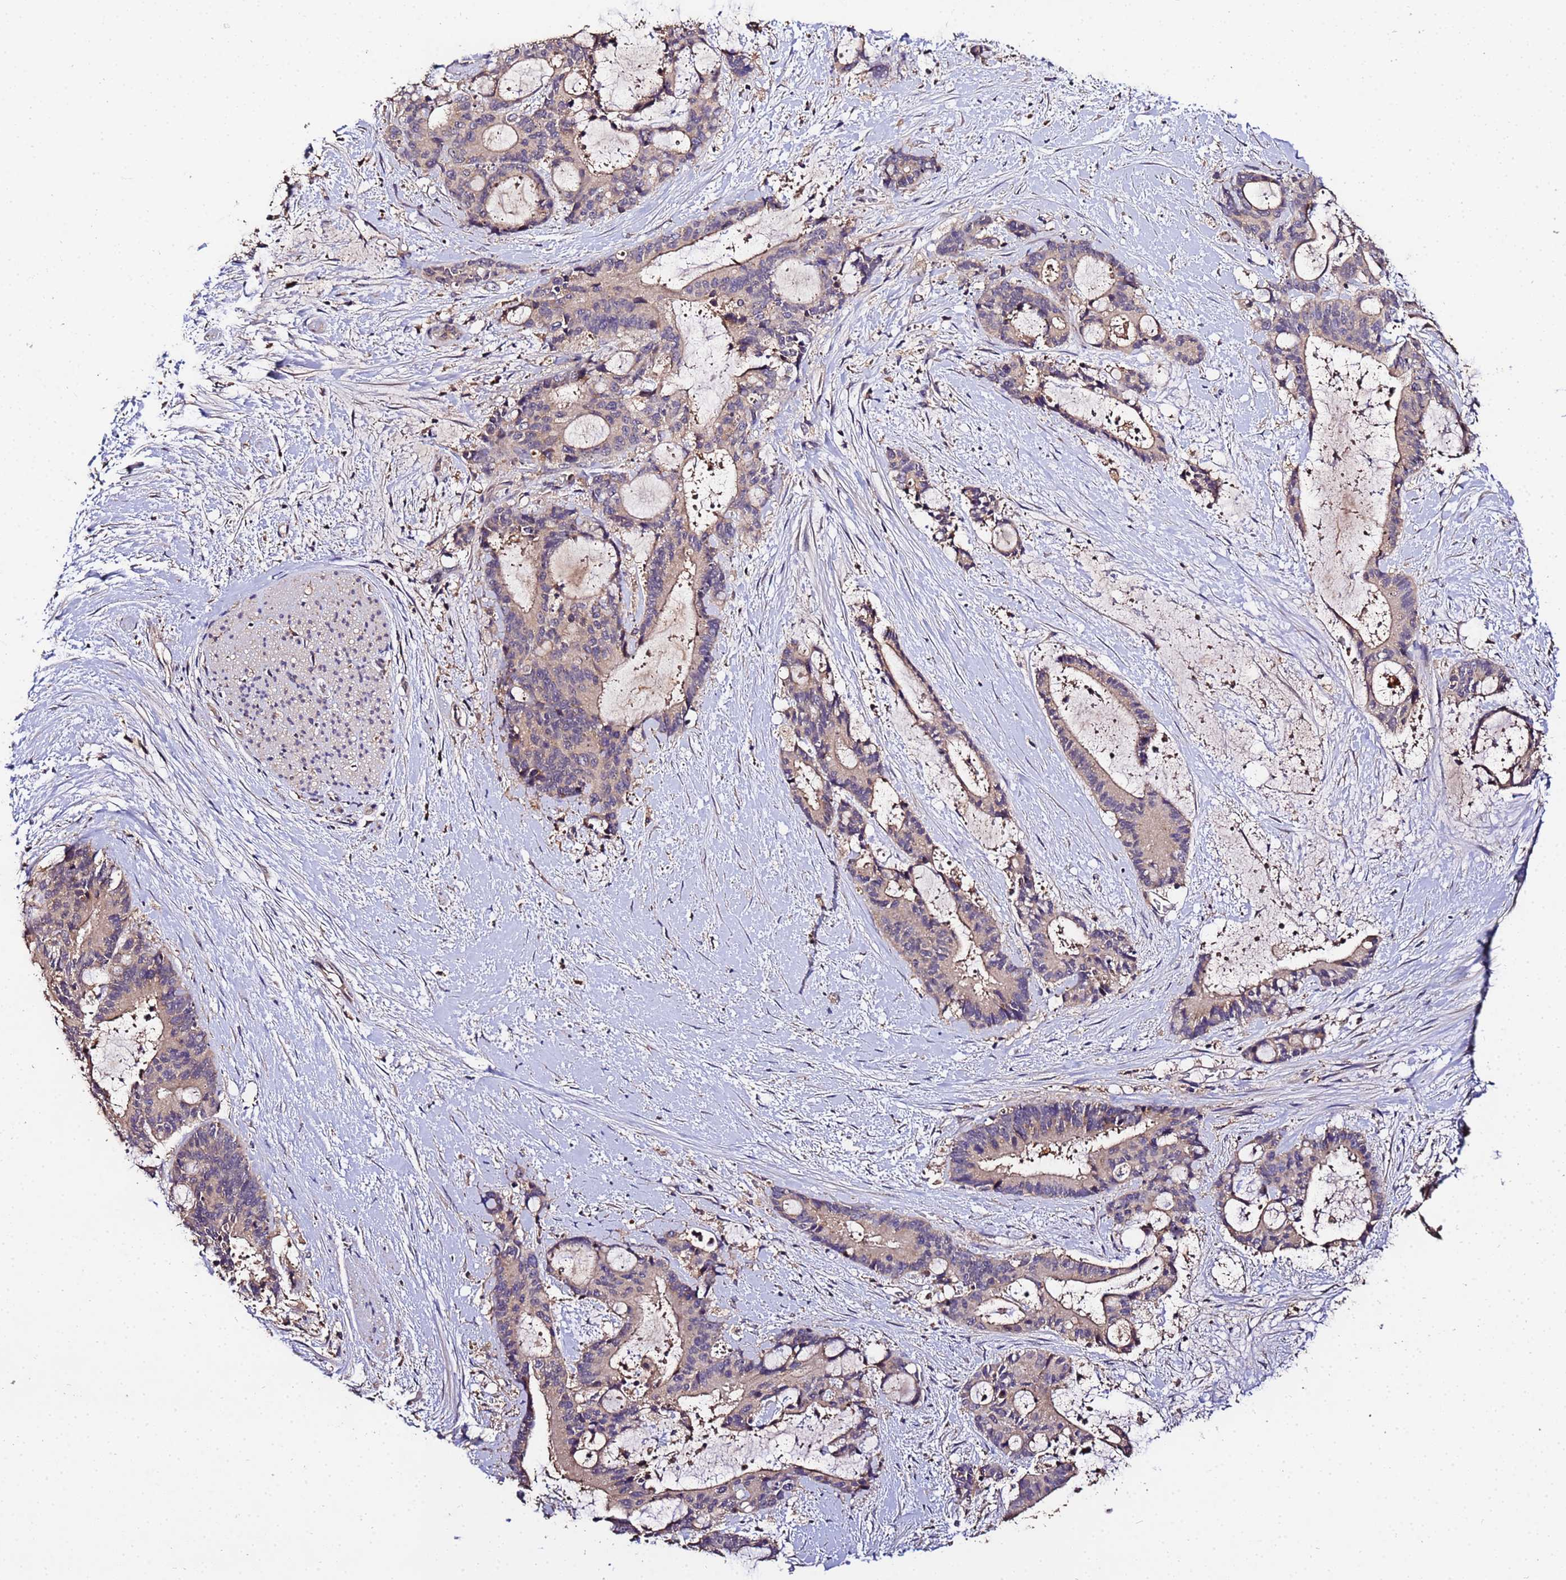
{"staining": {"intensity": "weak", "quantity": "25%-75%", "location": "cytoplasmic/membranous"}, "tissue": "liver cancer", "cell_type": "Tumor cells", "image_type": "cancer", "snomed": [{"axis": "morphology", "description": "Normal tissue, NOS"}, {"axis": "morphology", "description": "Cholangiocarcinoma"}, {"axis": "topography", "description": "Liver"}, {"axis": "topography", "description": "Peripheral nerve tissue"}], "caption": "Immunohistochemistry histopathology image of neoplastic tissue: liver cancer stained using immunohistochemistry (IHC) displays low levels of weak protein expression localized specifically in the cytoplasmic/membranous of tumor cells, appearing as a cytoplasmic/membranous brown color.", "gene": "MTERF1", "patient": {"sex": "female", "age": 73}}